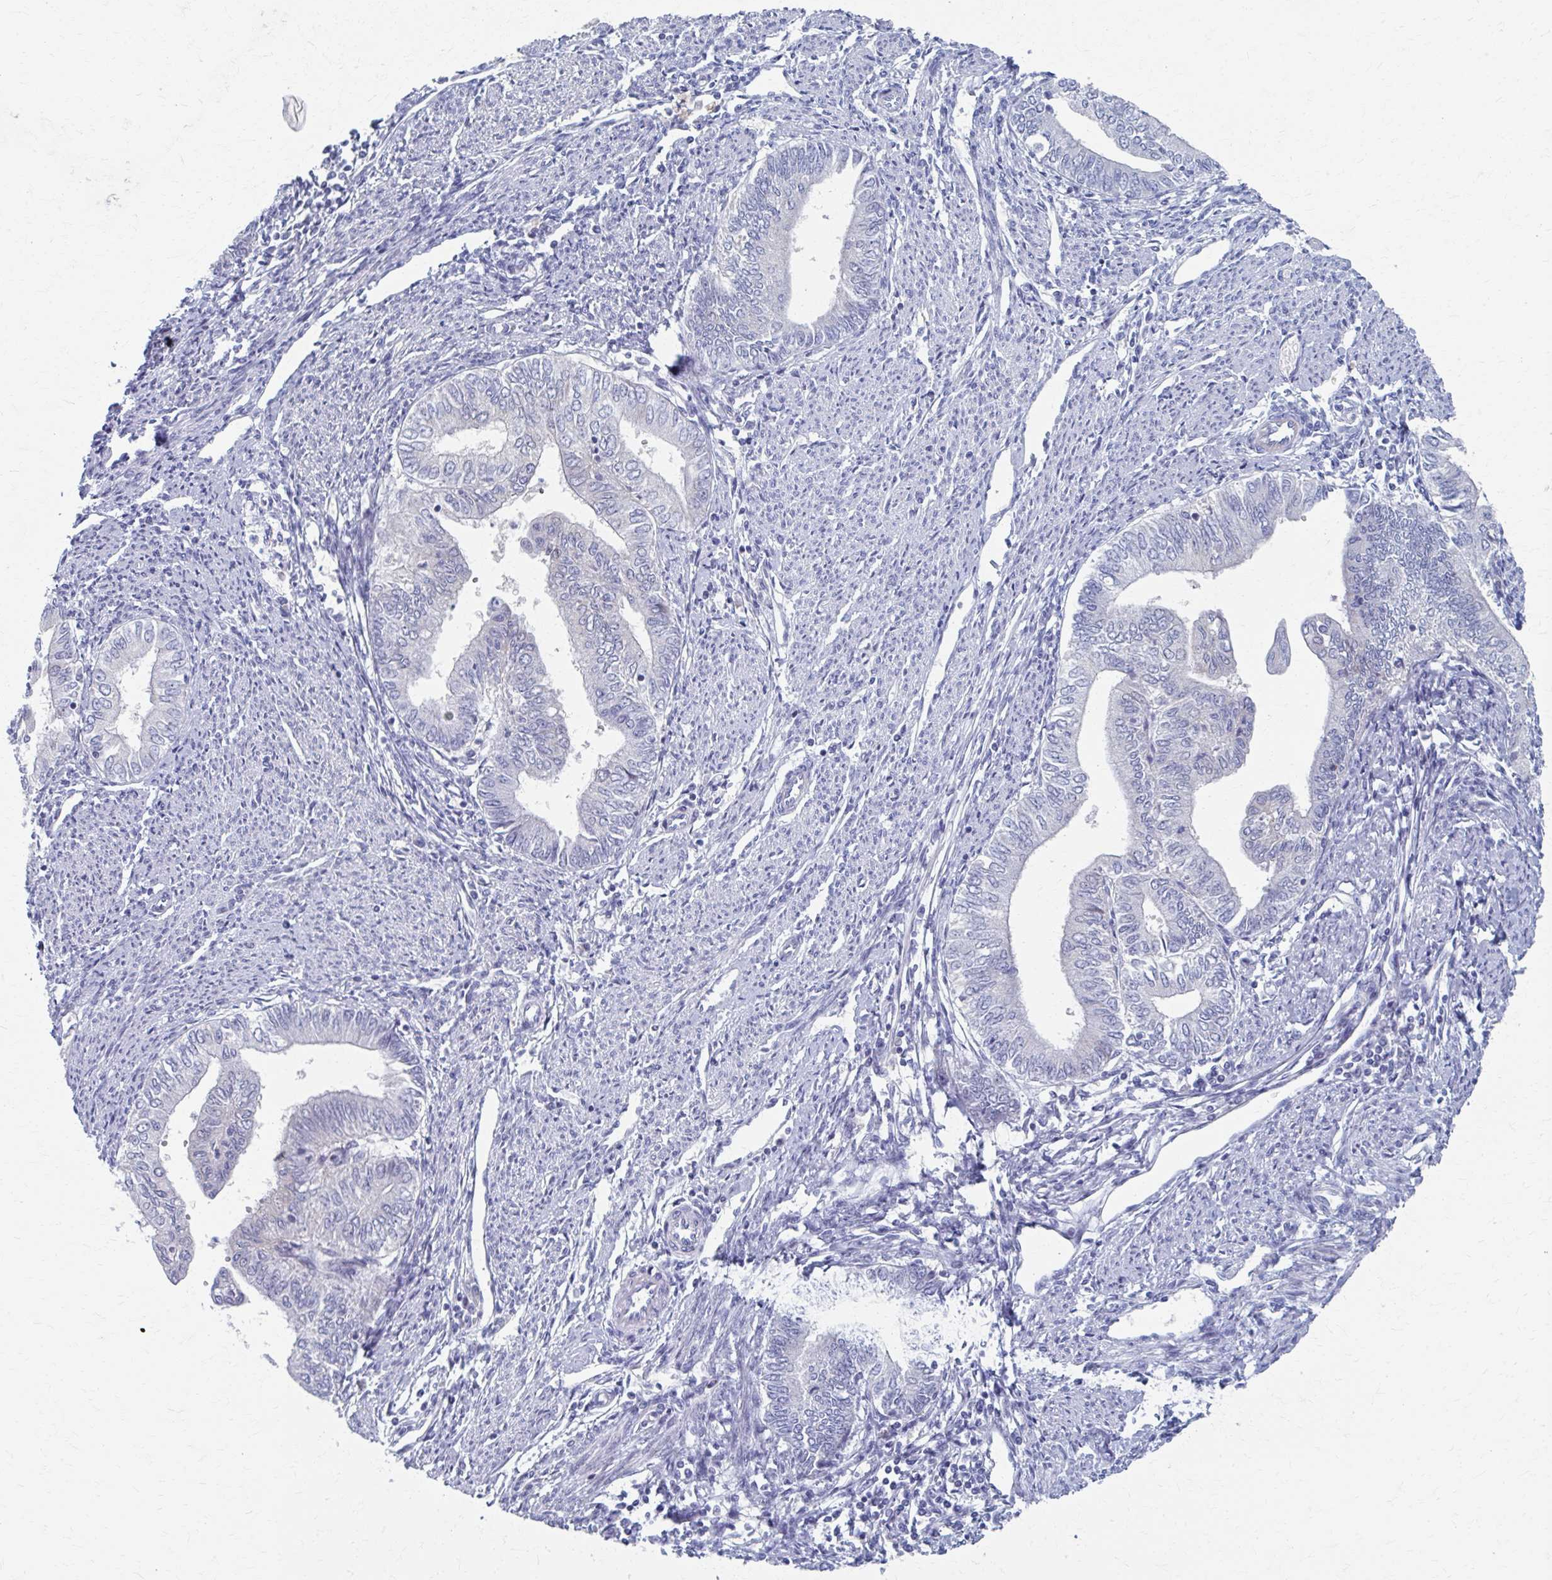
{"staining": {"intensity": "negative", "quantity": "none", "location": "none"}, "tissue": "endometrial cancer", "cell_type": "Tumor cells", "image_type": "cancer", "snomed": [{"axis": "morphology", "description": "Adenocarcinoma, NOS"}, {"axis": "topography", "description": "Endometrium"}], "caption": "This micrograph is of endometrial cancer (adenocarcinoma) stained with immunohistochemistry to label a protein in brown with the nuclei are counter-stained blue. There is no expression in tumor cells. The staining is performed using DAB (3,3'-diaminobenzidine) brown chromogen with nuclei counter-stained in using hematoxylin.", "gene": "ABHD16B", "patient": {"sex": "female", "age": 66}}